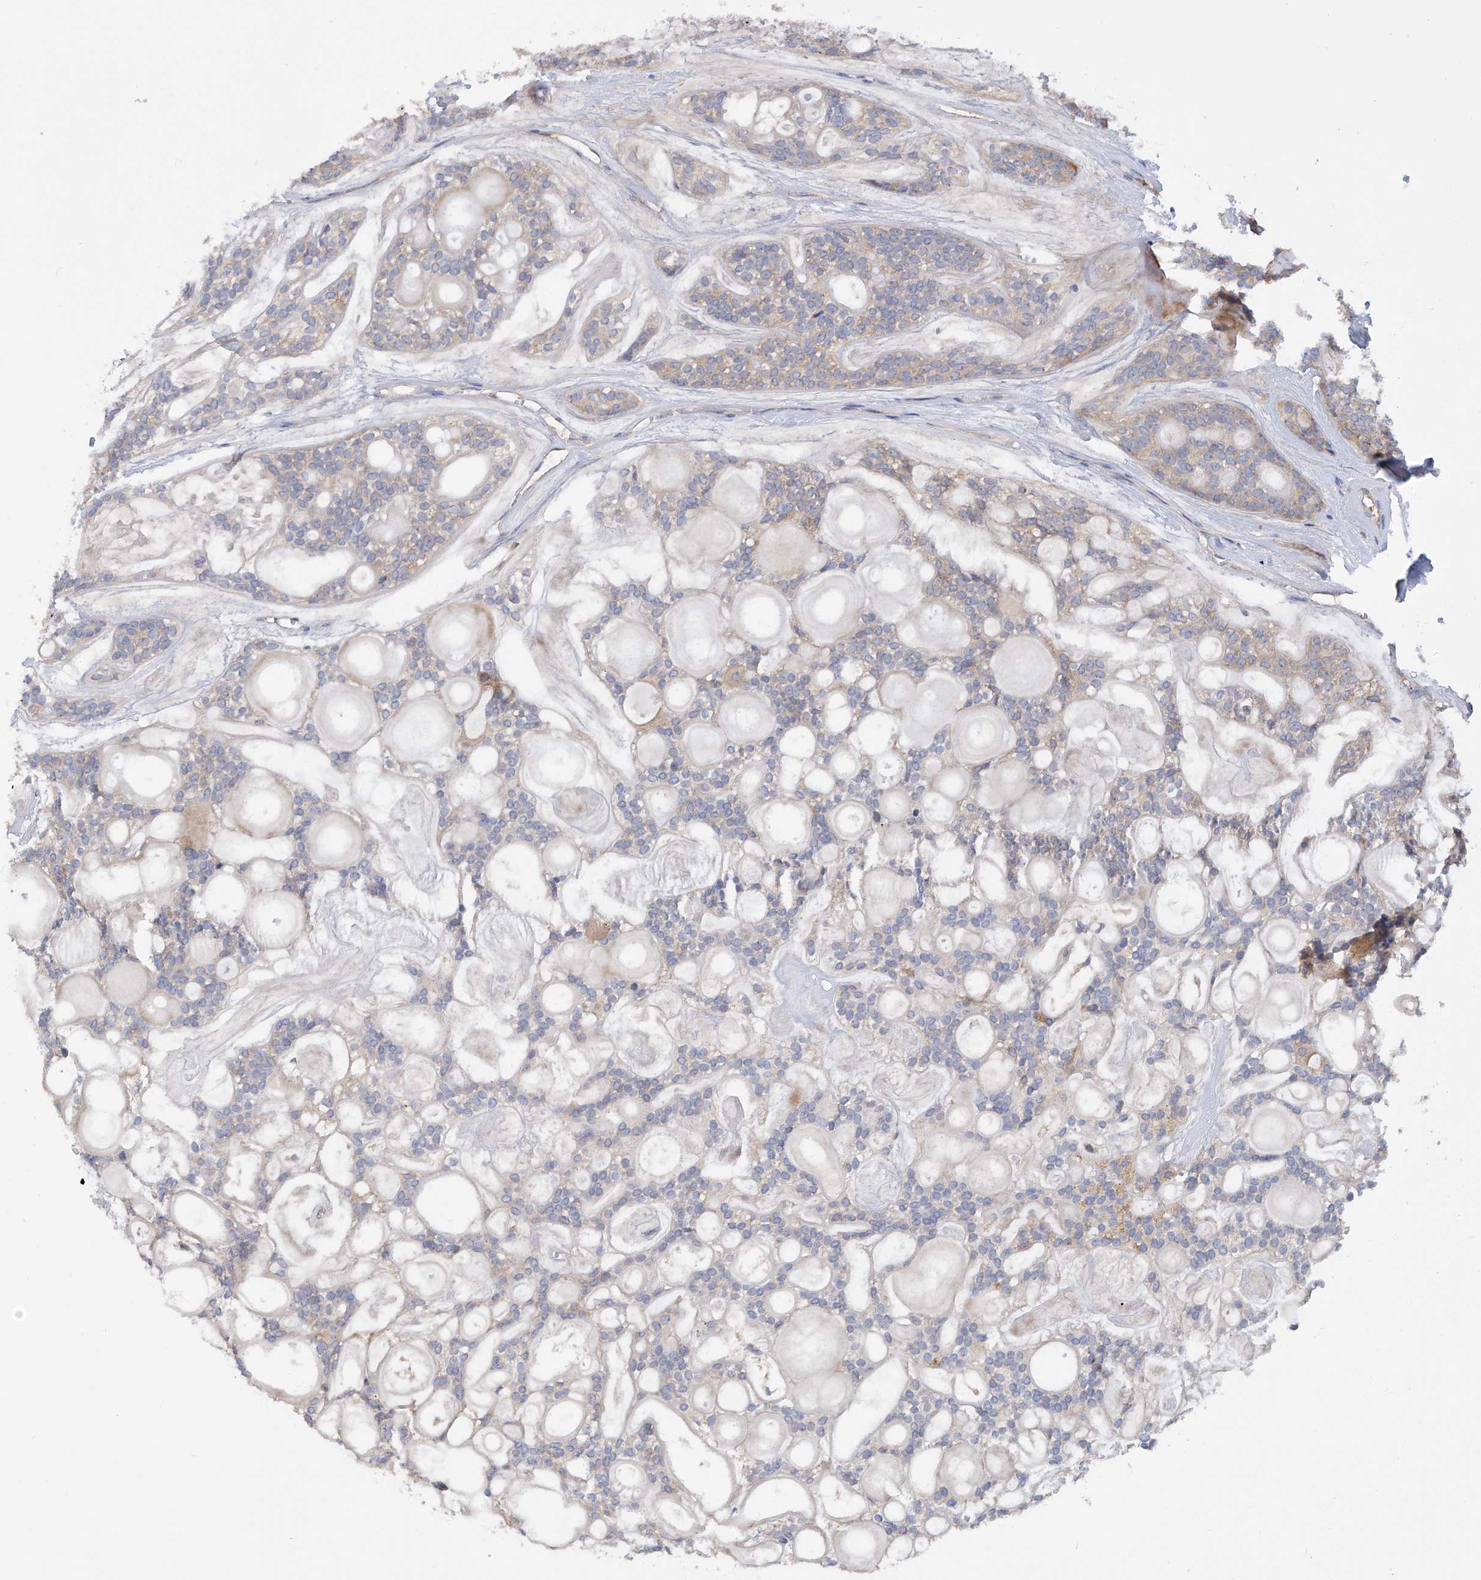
{"staining": {"intensity": "weak", "quantity": "<25%", "location": "cytoplasmic/membranous"}, "tissue": "head and neck cancer", "cell_type": "Tumor cells", "image_type": "cancer", "snomed": [{"axis": "morphology", "description": "Adenocarcinoma, NOS"}, {"axis": "topography", "description": "Head-Neck"}], "caption": "Photomicrograph shows no protein expression in tumor cells of head and neck adenocarcinoma tissue.", "gene": "NUDT17", "patient": {"sex": "male", "age": 66}}